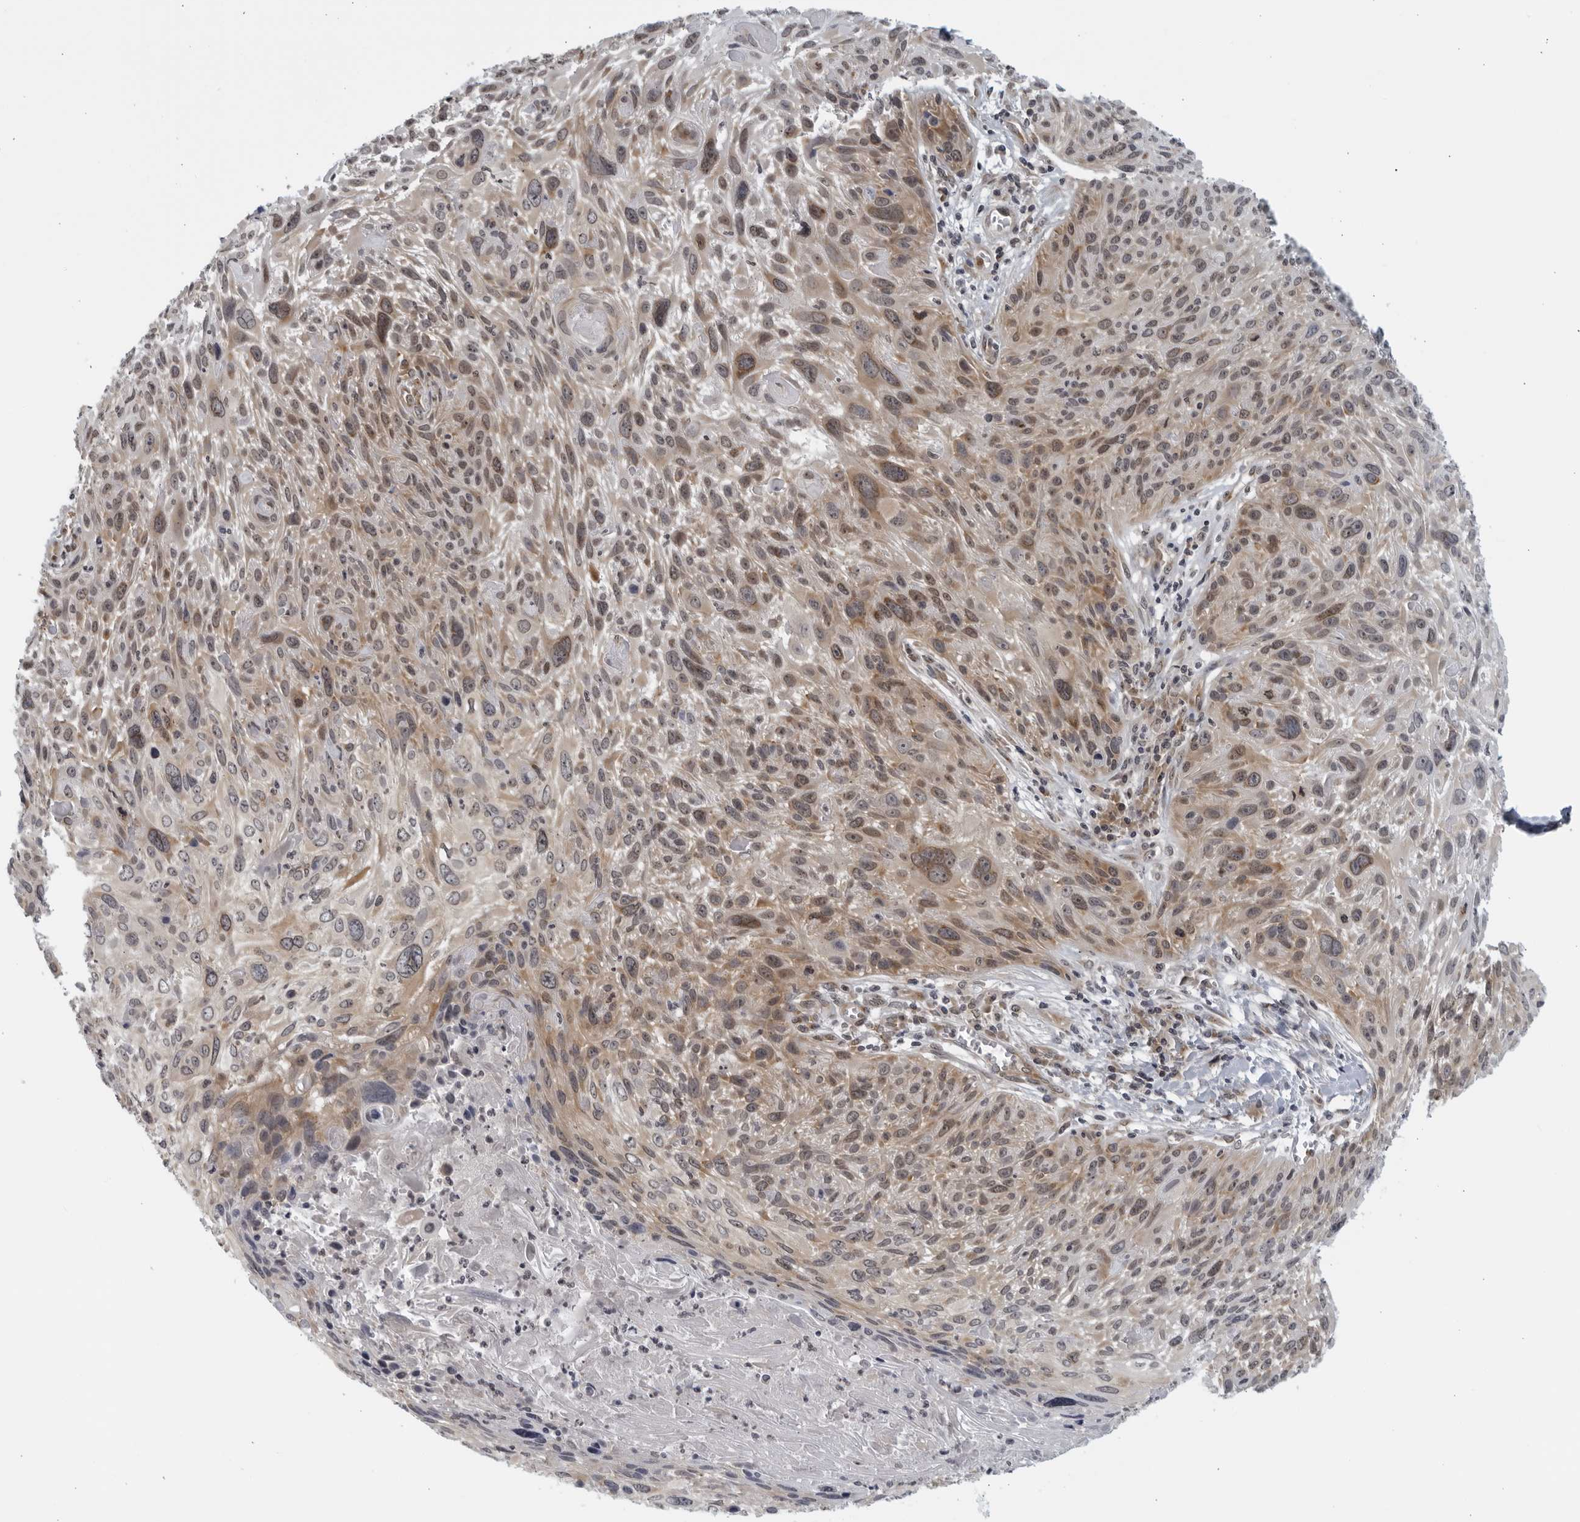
{"staining": {"intensity": "moderate", "quantity": ">75%", "location": "cytoplasmic/membranous,nuclear"}, "tissue": "cervical cancer", "cell_type": "Tumor cells", "image_type": "cancer", "snomed": [{"axis": "morphology", "description": "Squamous cell carcinoma, NOS"}, {"axis": "topography", "description": "Cervix"}], "caption": "Protein expression analysis of human cervical cancer (squamous cell carcinoma) reveals moderate cytoplasmic/membranous and nuclear staining in about >75% of tumor cells.", "gene": "RC3H1", "patient": {"sex": "female", "age": 51}}